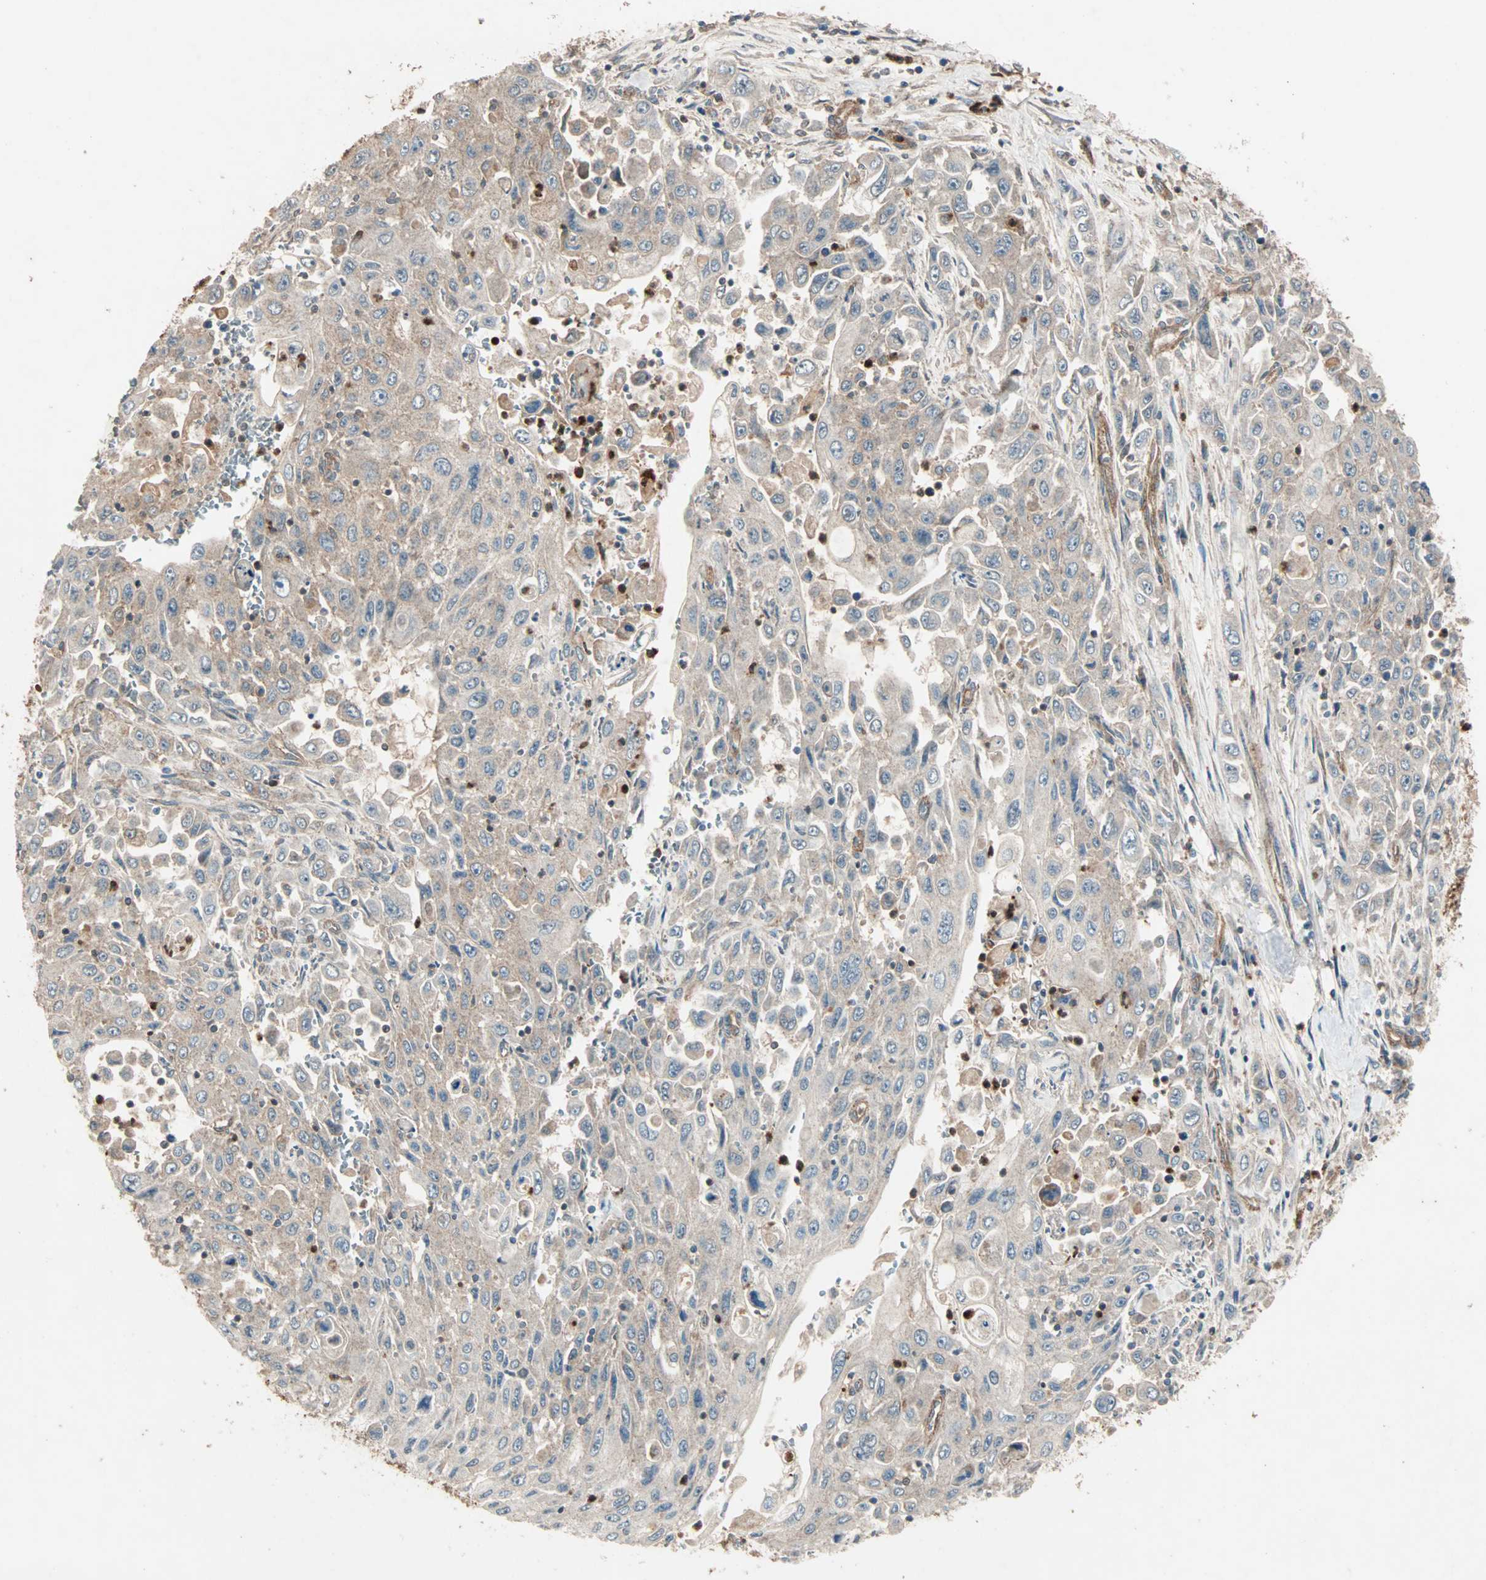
{"staining": {"intensity": "weak", "quantity": ">75%", "location": "cytoplasmic/membranous"}, "tissue": "pancreatic cancer", "cell_type": "Tumor cells", "image_type": "cancer", "snomed": [{"axis": "morphology", "description": "Adenocarcinoma, NOS"}, {"axis": "topography", "description": "Pancreas"}], "caption": "Pancreatic adenocarcinoma stained for a protein reveals weak cytoplasmic/membranous positivity in tumor cells. (DAB (3,3'-diaminobenzidine) = brown stain, brightfield microscopy at high magnification).", "gene": "GCK", "patient": {"sex": "male", "age": 70}}